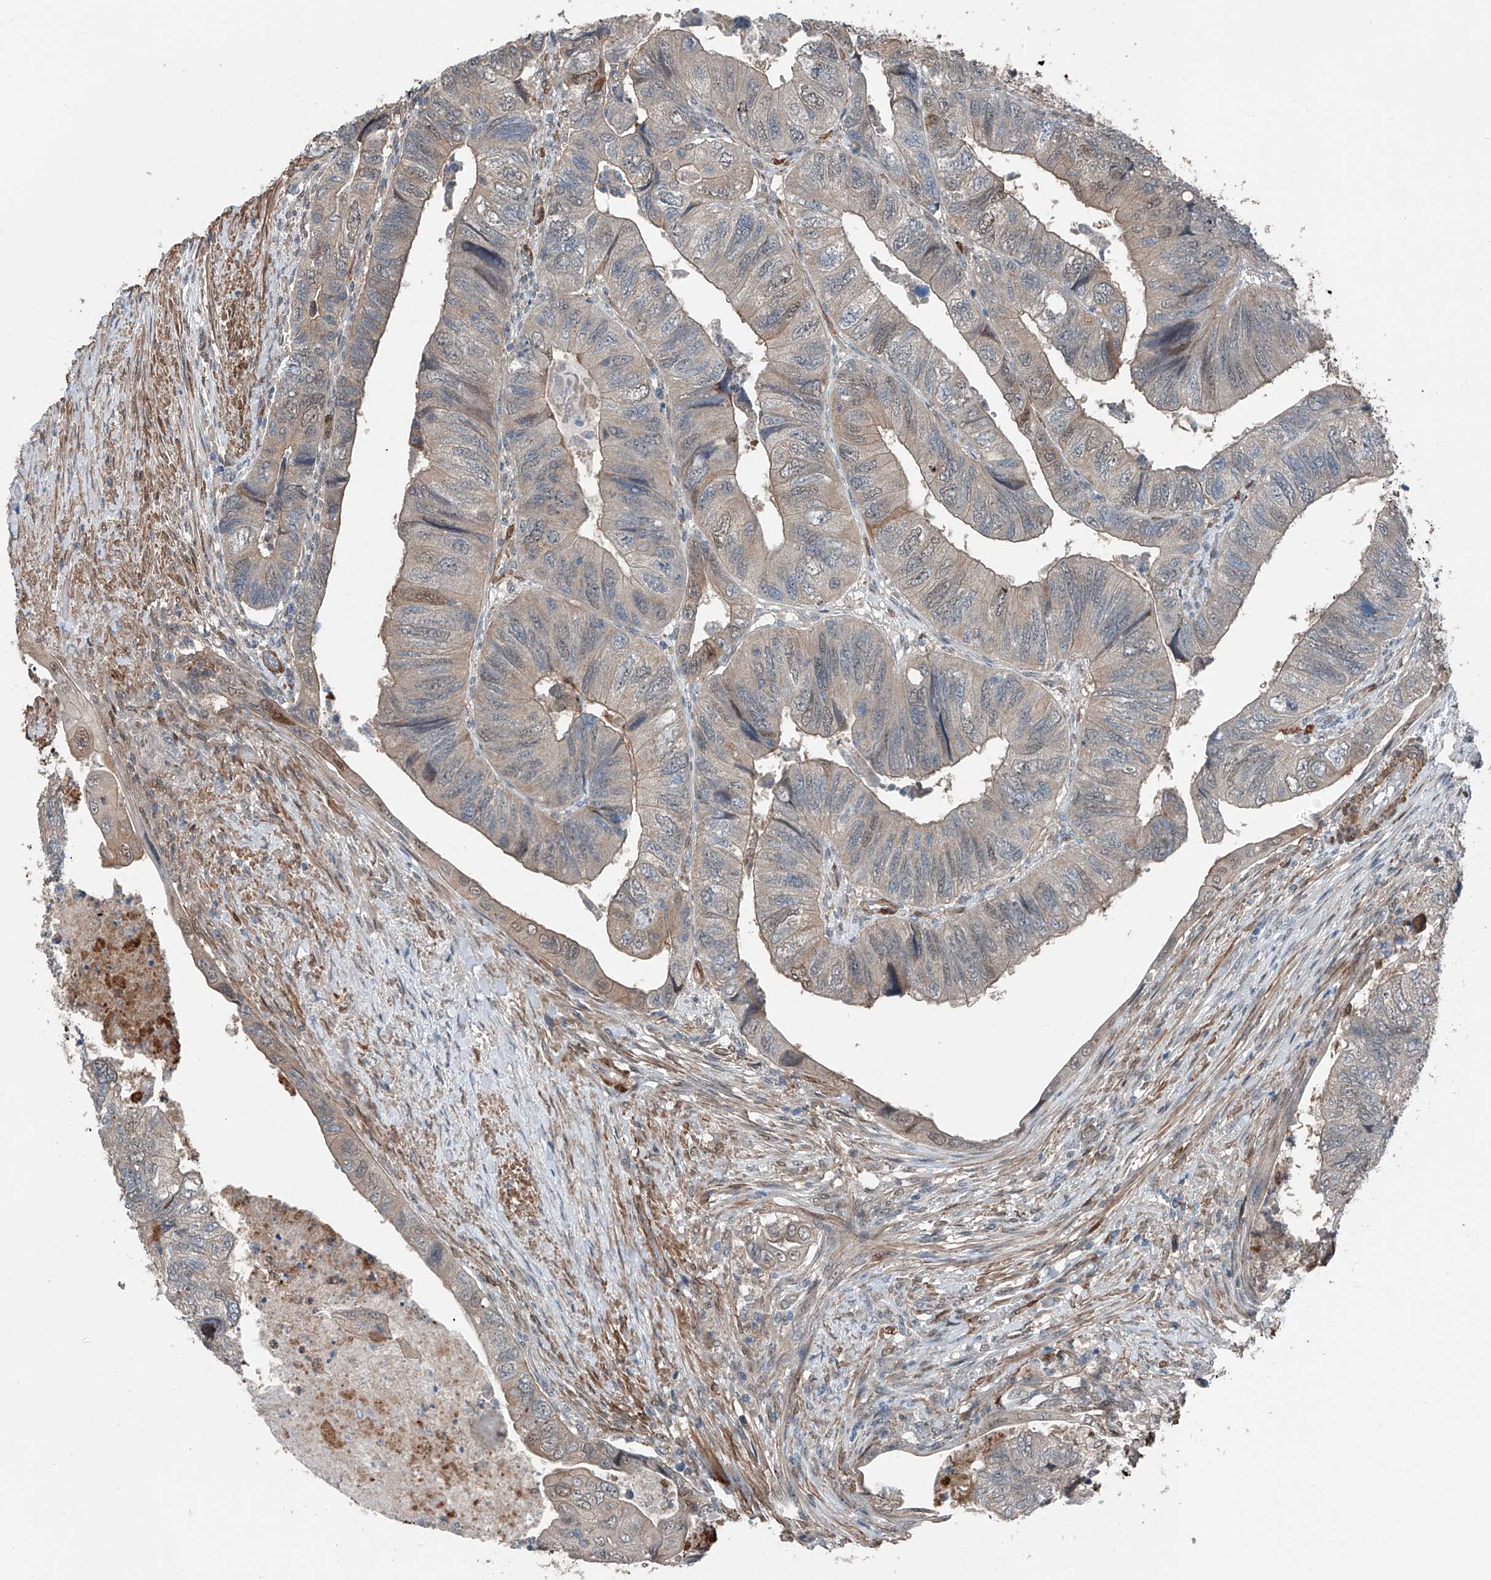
{"staining": {"intensity": "moderate", "quantity": "<25%", "location": "cytoplasmic/membranous,nuclear"}, "tissue": "colorectal cancer", "cell_type": "Tumor cells", "image_type": "cancer", "snomed": [{"axis": "morphology", "description": "Adenocarcinoma, NOS"}, {"axis": "topography", "description": "Rectum"}], "caption": "Immunohistochemistry (IHC) photomicrograph of human adenocarcinoma (colorectal) stained for a protein (brown), which exhibits low levels of moderate cytoplasmic/membranous and nuclear positivity in approximately <25% of tumor cells.", "gene": "HSPA6", "patient": {"sex": "male", "age": 63}}